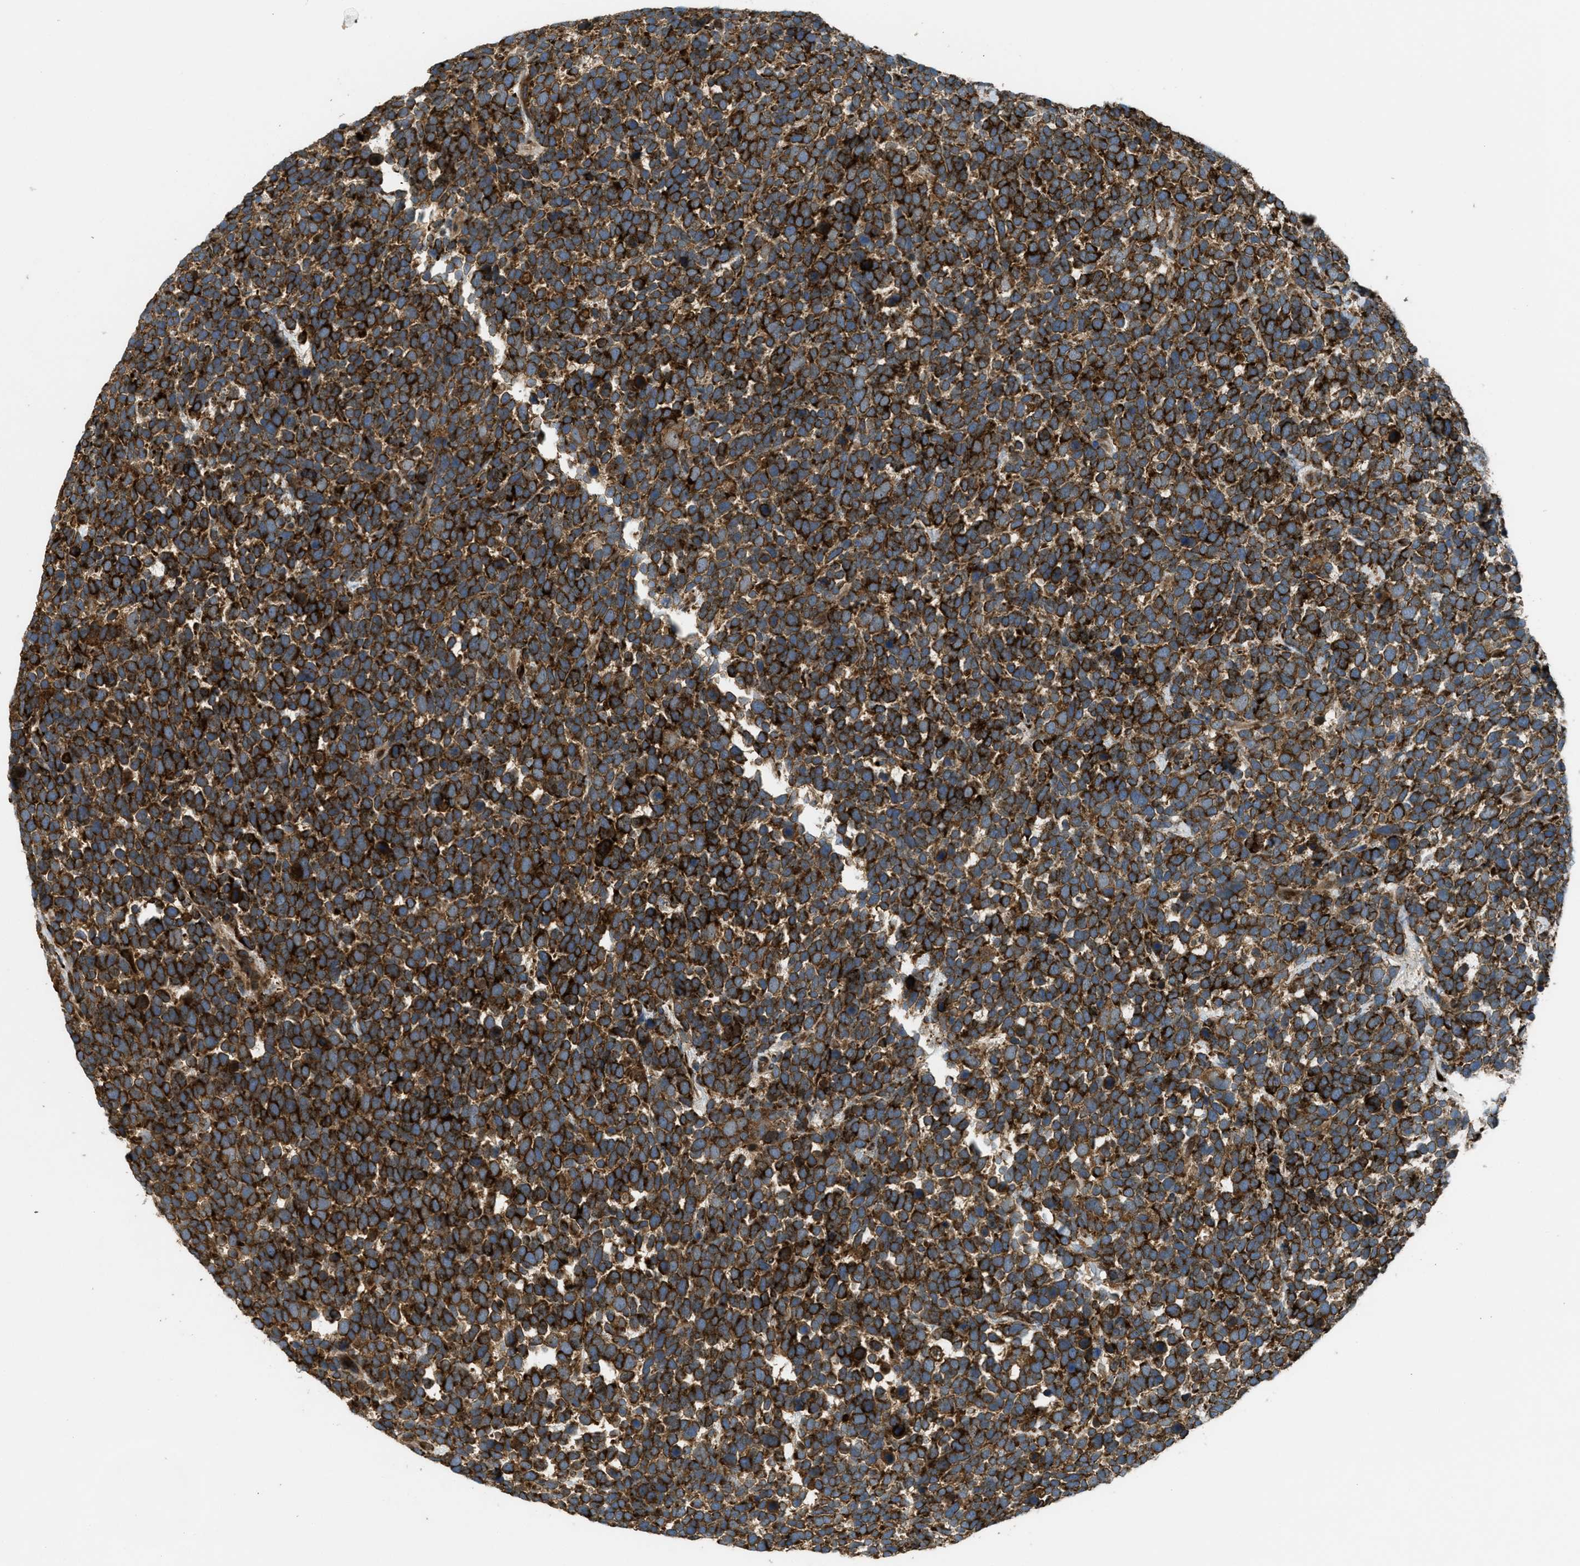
{"staining": {"intensity": "strong", "quantity": ">75%", "location": "cytoplasmic/membranous"}, "tissue": "urothelial cancer", "cell_type": "Tumor cells", "image_type": "cancer", "snomed": [{"axis": "morphology", "description": "Urothelial carcinoma, High grade"}, {"axis": "topography", "description": "Urinary bladder"}], "caption": "The immunohistochemical stain shows strong cytoplasmic/membranous expression in tumor cells of urothelial cancer tissue. The protein is stained brown, and the nuclei are stained in blue (DAB (3,3'-diaminobenzidine) IHC with brightfield microscopy, high magnification).", "gene": "PCDH18", "patient": {"sex": "female", "age": 82}}